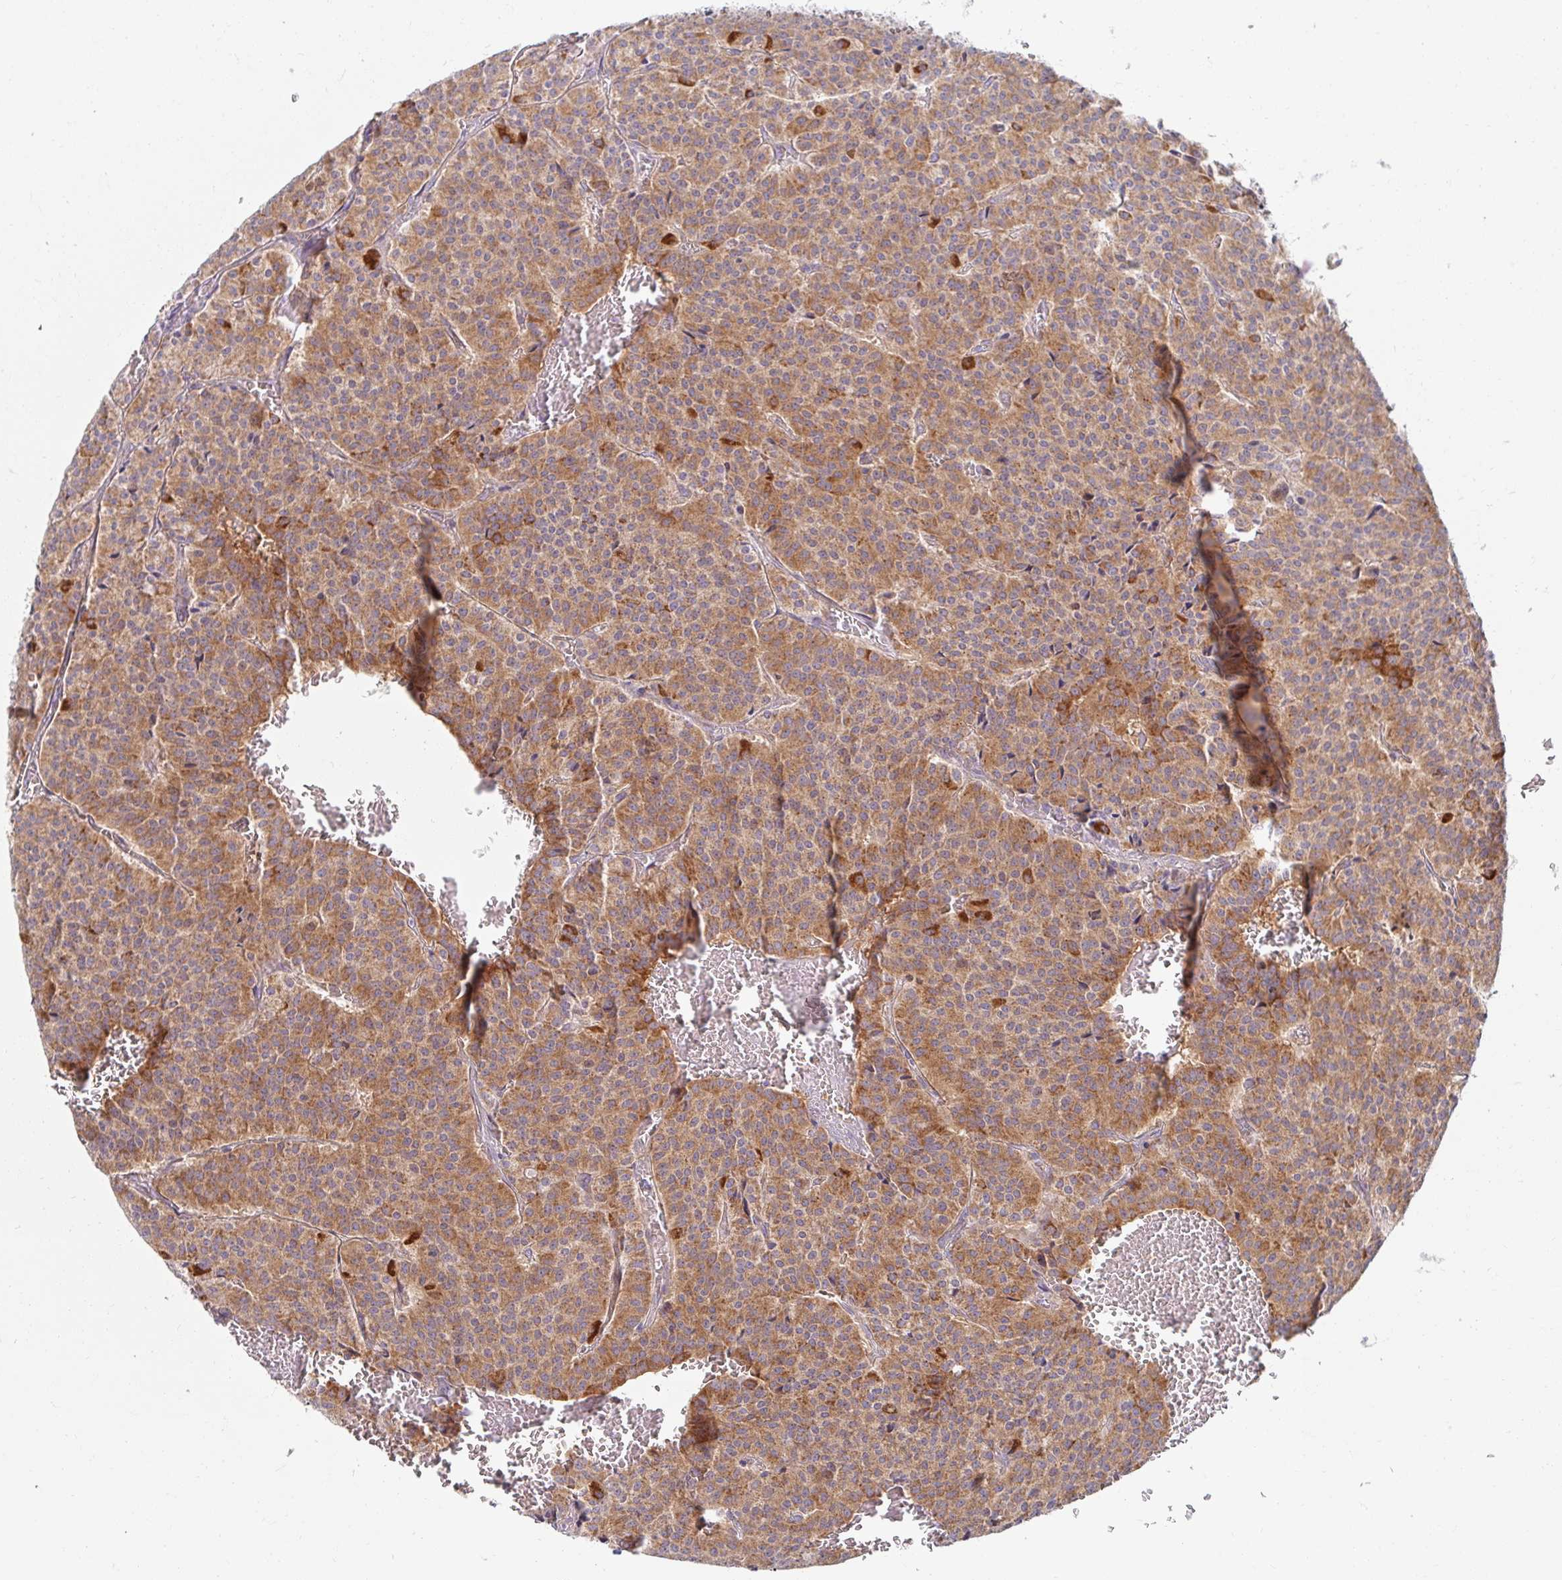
{"staining": {"intensity": "moderate", "quantity": ">75%", "location": "cytoplasmic/membranous"}, "tissue": "carcinoid", "cell_type": "Tumor cells", "image_type": "cancer", "snomed": [{"axis": "morphology", "description": "Carcinoid, malignant, NOS"}, {"axis": "topography", "description": "Lung"}], "caption": "IHC image of neoplastic tissue: human carcinoid stained using immunohistochemistry demonstrates medium levels of moderate protein expression localized specifically in the cytoplasmic/membranous of tumor cells, appearing as a cytoplasmic/membranous brown color.", "gene": "SKP2", "patient": {"sex": "male", "age": 70}}